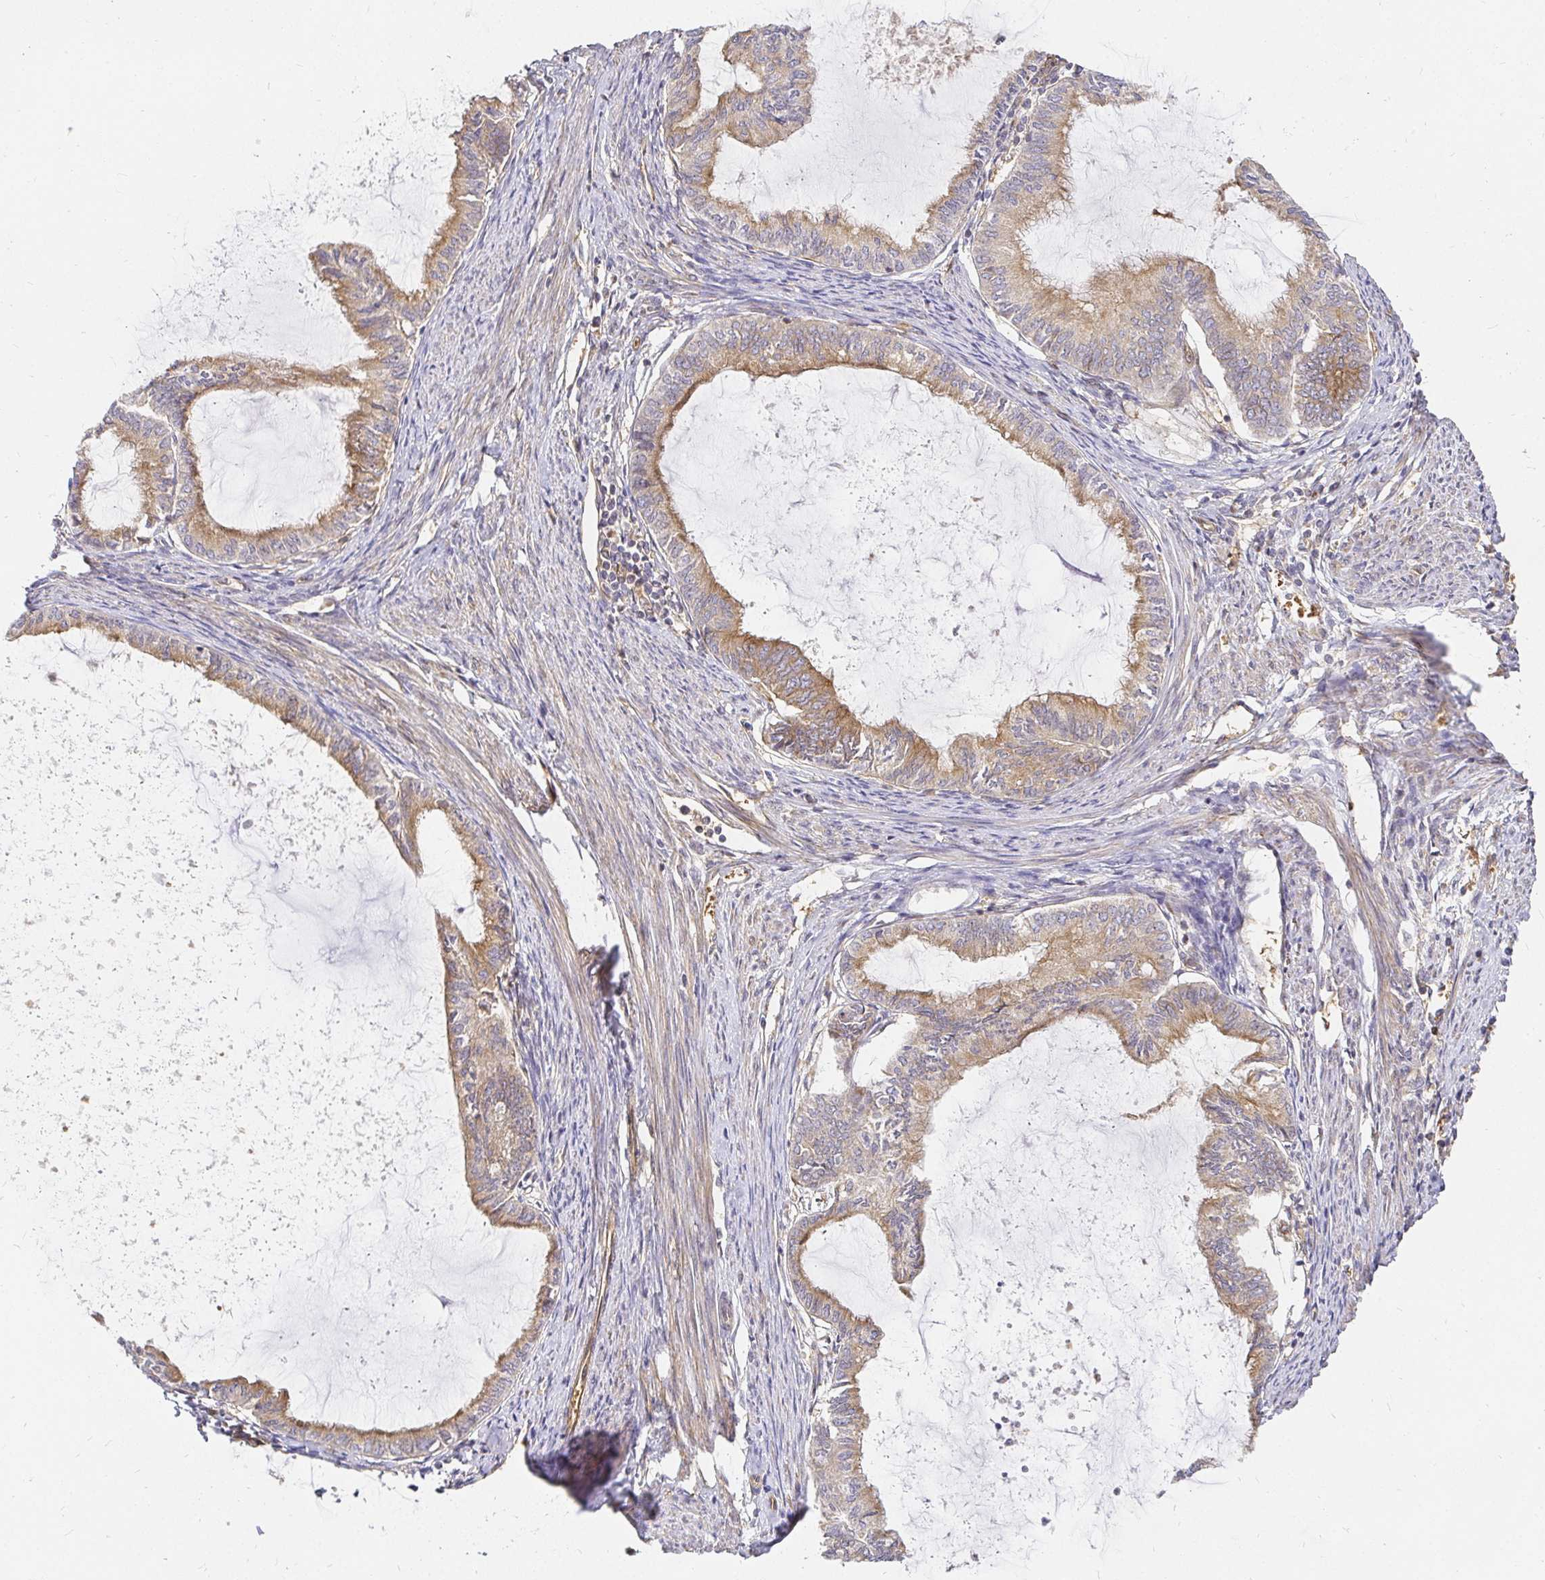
{"staining": {"intensity": "moderate", "quantity": "25%-75%", "location": "cytoplasmic/membranous"}, "tissue": "endometrial cancer", "cell_type": "Tumor cells", "image_type": "cancer", "snomed": [{"axis": "morphology", "description": "Adenocarcinoma, NOS"}, {"axis": "topography", "description": "Endometrium"}], "caption": "Immunohistochemistry staining of adenocarcinoma (endometrial), which demonstrates medium levels of moderate cytoplasmic/membranous staining in approximately 25%-75% of tumor cells indicating moderate cytoplasmic/membranous protein expression. The staining was performed using DAB (3,3'-diaminobenzidine) (brown) for protein detection and nuclei were counterstained in hematoxylin (blue).", "gene": "KIF5B", "patient": {"sex": "female", "age": 86}}